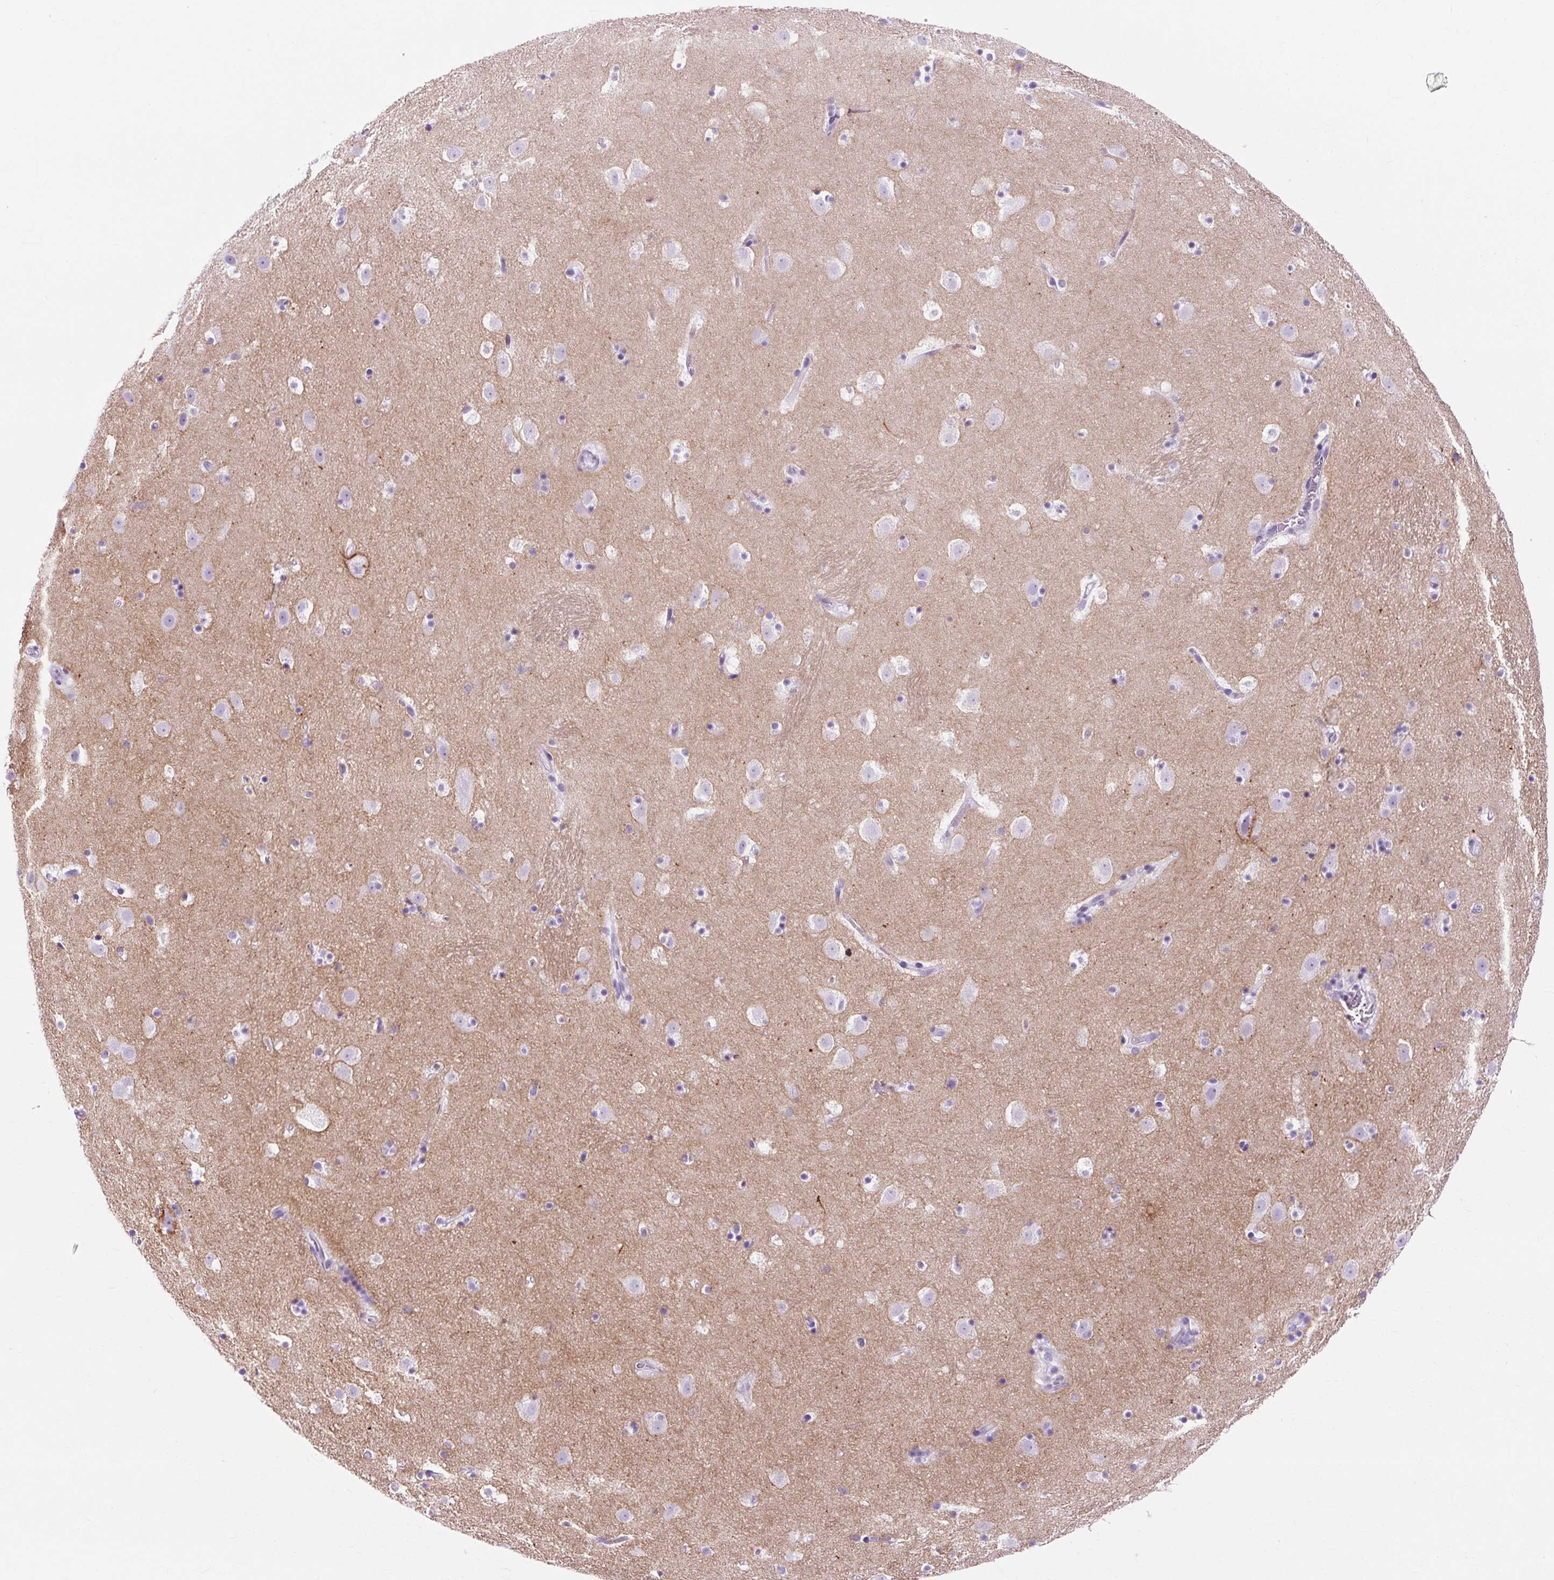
{"staining": {"intensity": "negative", "quantity": "none", "location": "none"}, "tissue": "caudate", "cell_type": "Glial cells", "image_type": "normal", "snomed": [{"axis": "morphology", "description": "Normal tissue, NOS"}, {"axis": "topography", "description": "Lateral ventricle wall"}], "caption": "IHC micrograph of unremarkable caudate: caudate stained with DAB (3,3'-diaminobenzidine) demonstrates no significant protein expression in glial cells.", "gene": "OOEP", "patient": {"sex": "male", "age": 37}}